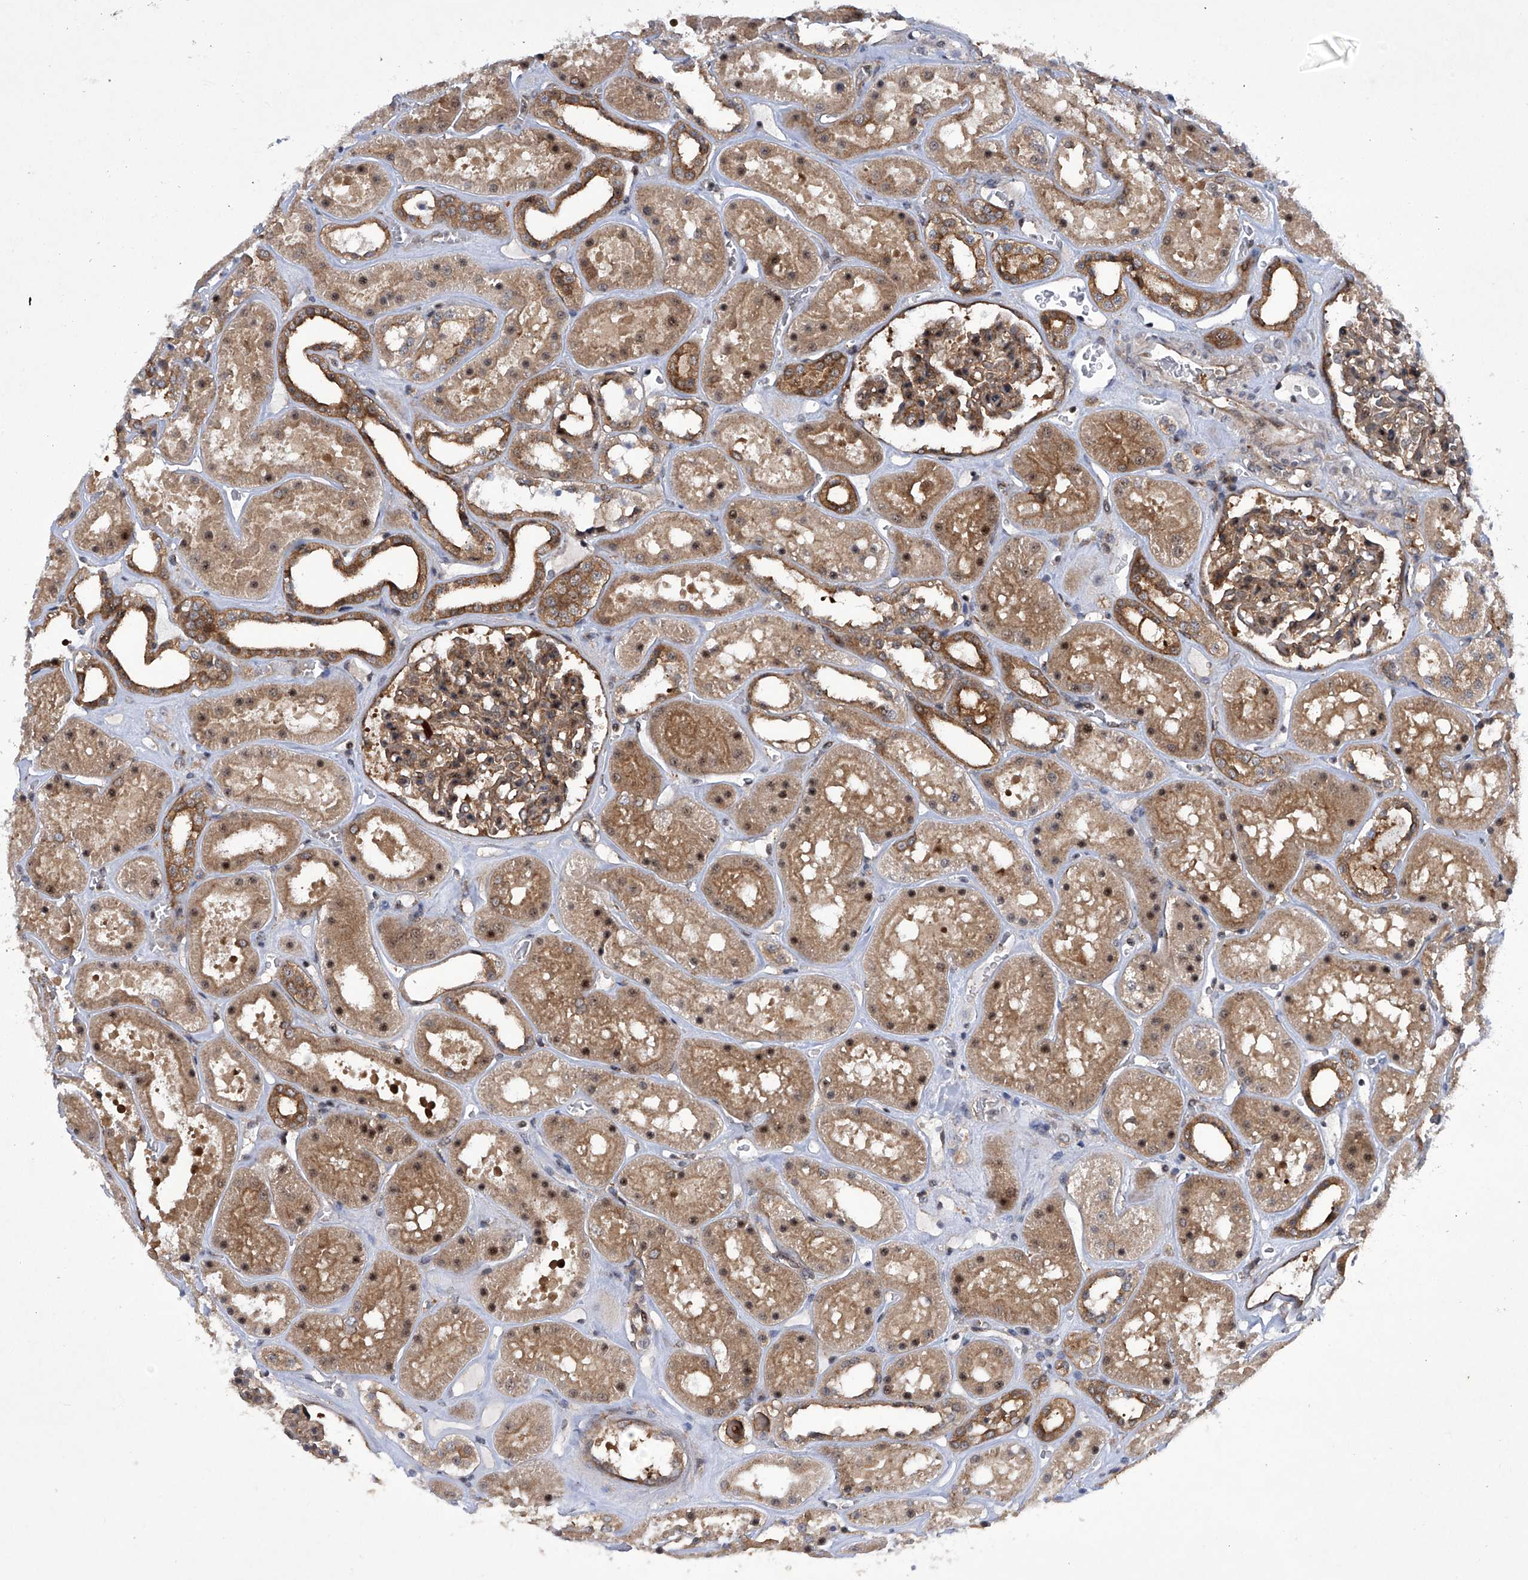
{"staining": {"intensity": "moderate", "quantity": ">75%", "location": "cytoplasmic/membranous"}, "tissue": "kidney", "cell_type": "Cells in glomeruli", "image_type": "normal", "snomed": [{"axis": "morphology", "description": "Normal tissue, NOS"}, {"axis": "topography", "description": "Kidney"}], "caption": "DAB (3,3'-diaminobenzidine) immunohistochemical staining of benign human kidney displays moderate cytoplasmic/membranous protein positivity in approximately >75% of cells in glomeruli.", "gene": "CISH", "patient": {"sex": "female", "age": 41}}